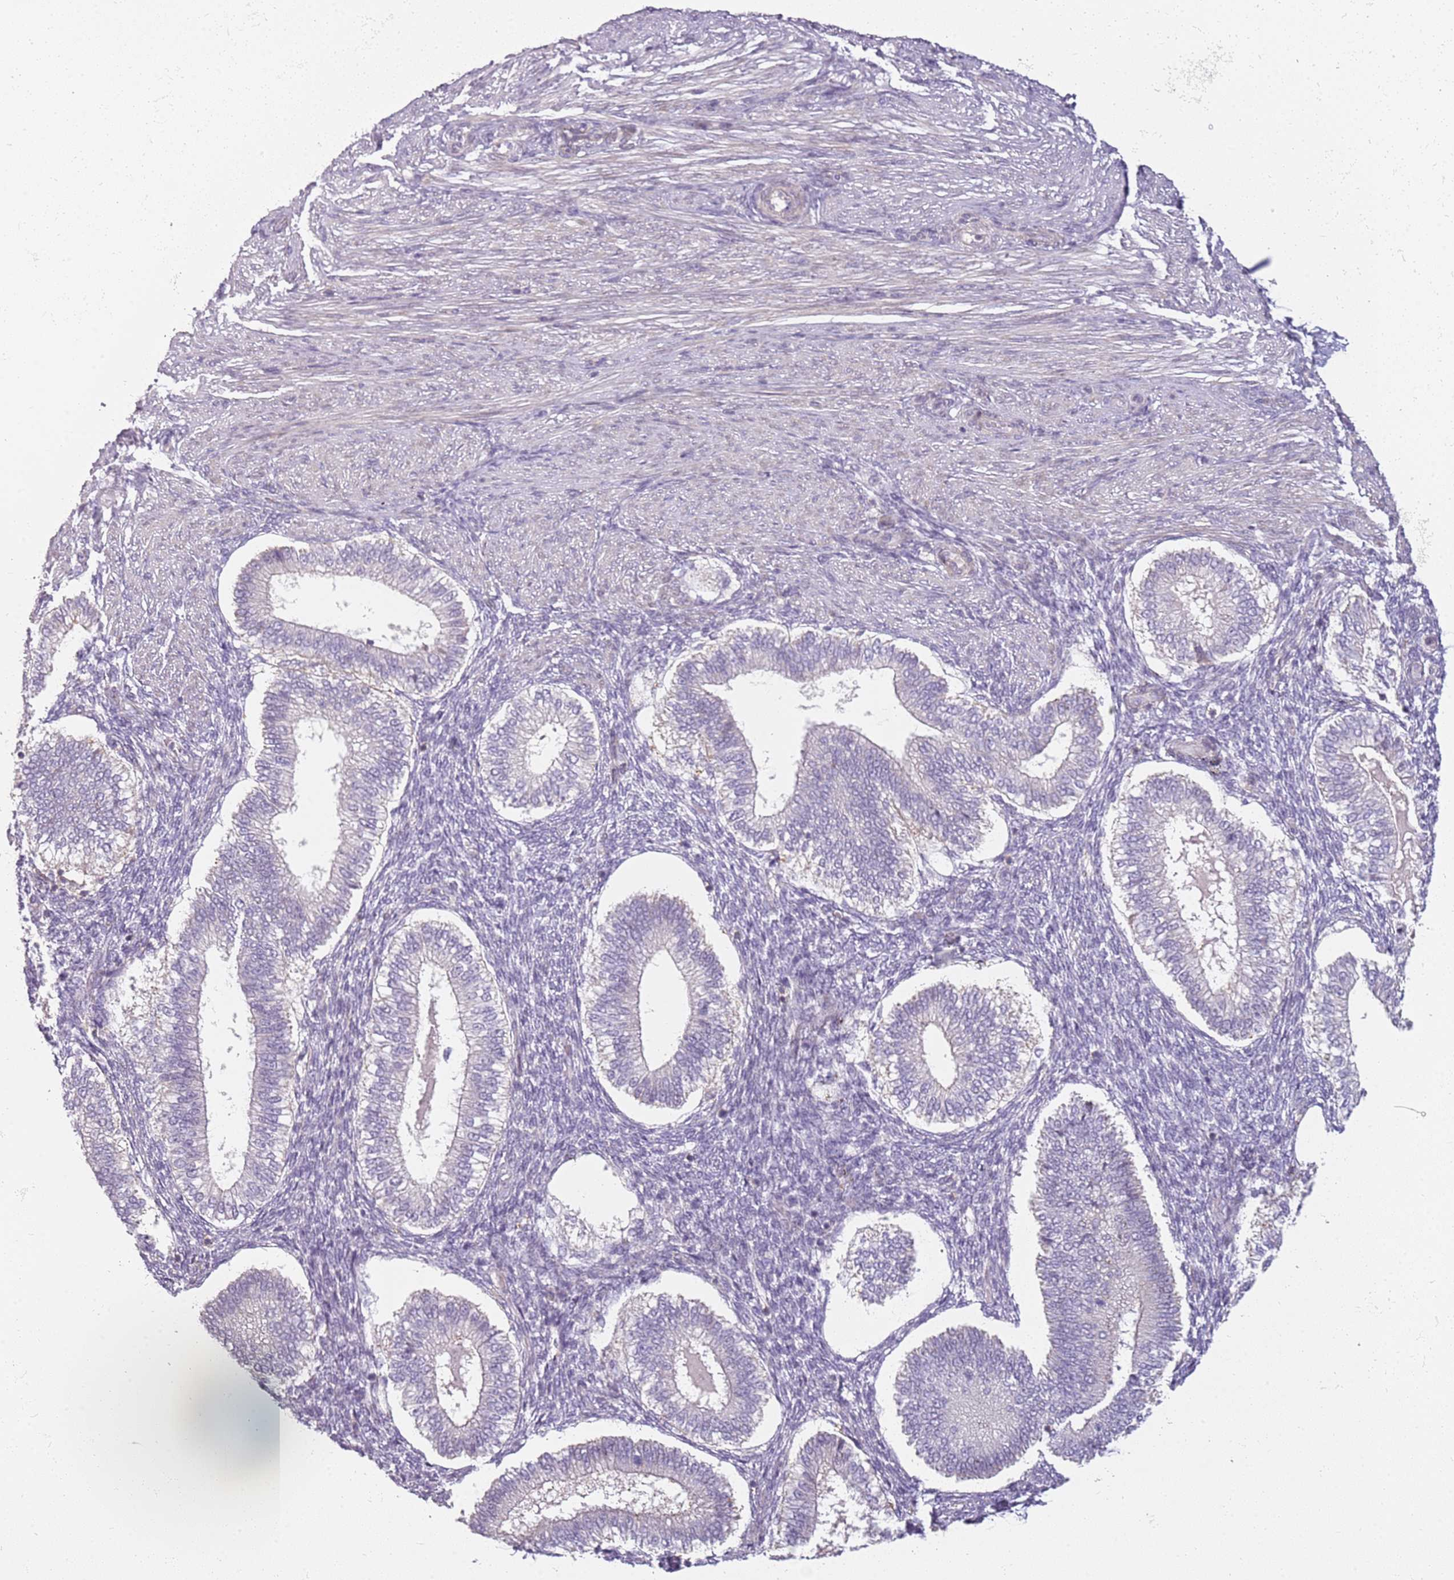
{"staining": {"intensity": "negative", "quantity": "none", "location": "none"}, "tissue": "endometrium", "cell_type": "Cells in endometrial stroma", "image_type": "normal", "snomed": [{"axis": "morphology", "description": "Normal tissue, NOS"}, {"axis": "topography", "description": "Endometrium"}], "caption": "An immunohistochemistry image of normal endometrium is shown. There is no staining in cells in endometrial stroma of endometrium. (Brightfield microscopy of DAB immunohistochemistry at high magnification).", "gene": "DEFB116", "patient": {"sex": "female", "age": 25}}